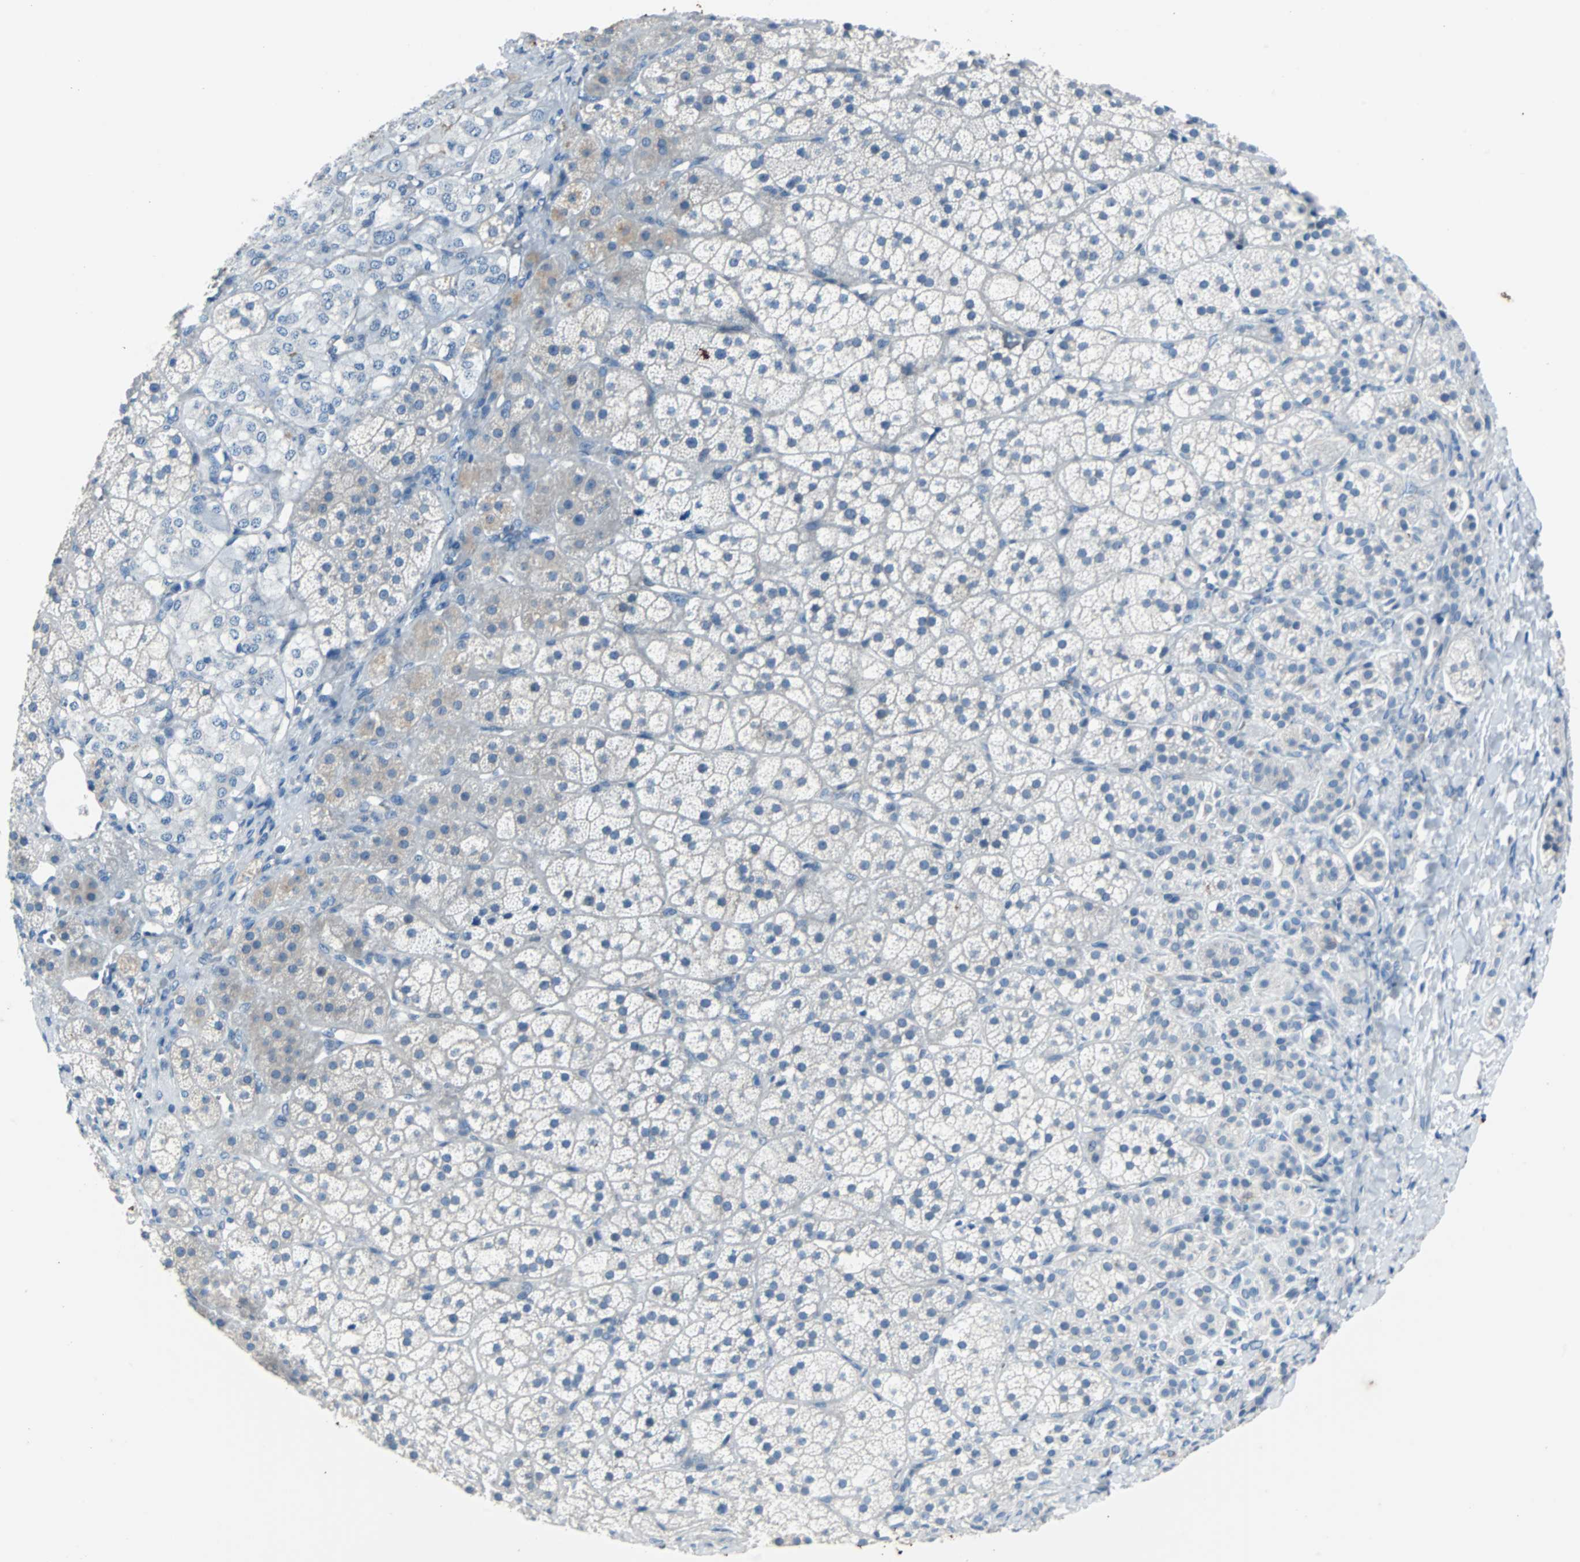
{"staining": {"intensity": "weak", "quantity": "<25%", "location": "cytoplasmic/membranous"}, "tissue": "adrenal gland", "cell_type": "Glandular cells", "image_type": "normal", "snomed": [{"axis": "morphology", "description": "Normal tissue, NOS"}, {"axis": "topography", "description": "Adrenal gland"}], "caption": "Immunohistochemical staining of unremarkable human adrenal gland demonstrates no significant expression in glandular cells. Brightfield microscopy of immunohistochemistry stained with DAB (3,3'-diaminobenzidine) (brown) and hematoxylin (blue), captured at high magnification.", "gene": "KRT7", "patient": {"sex": "female", "age": 44}}